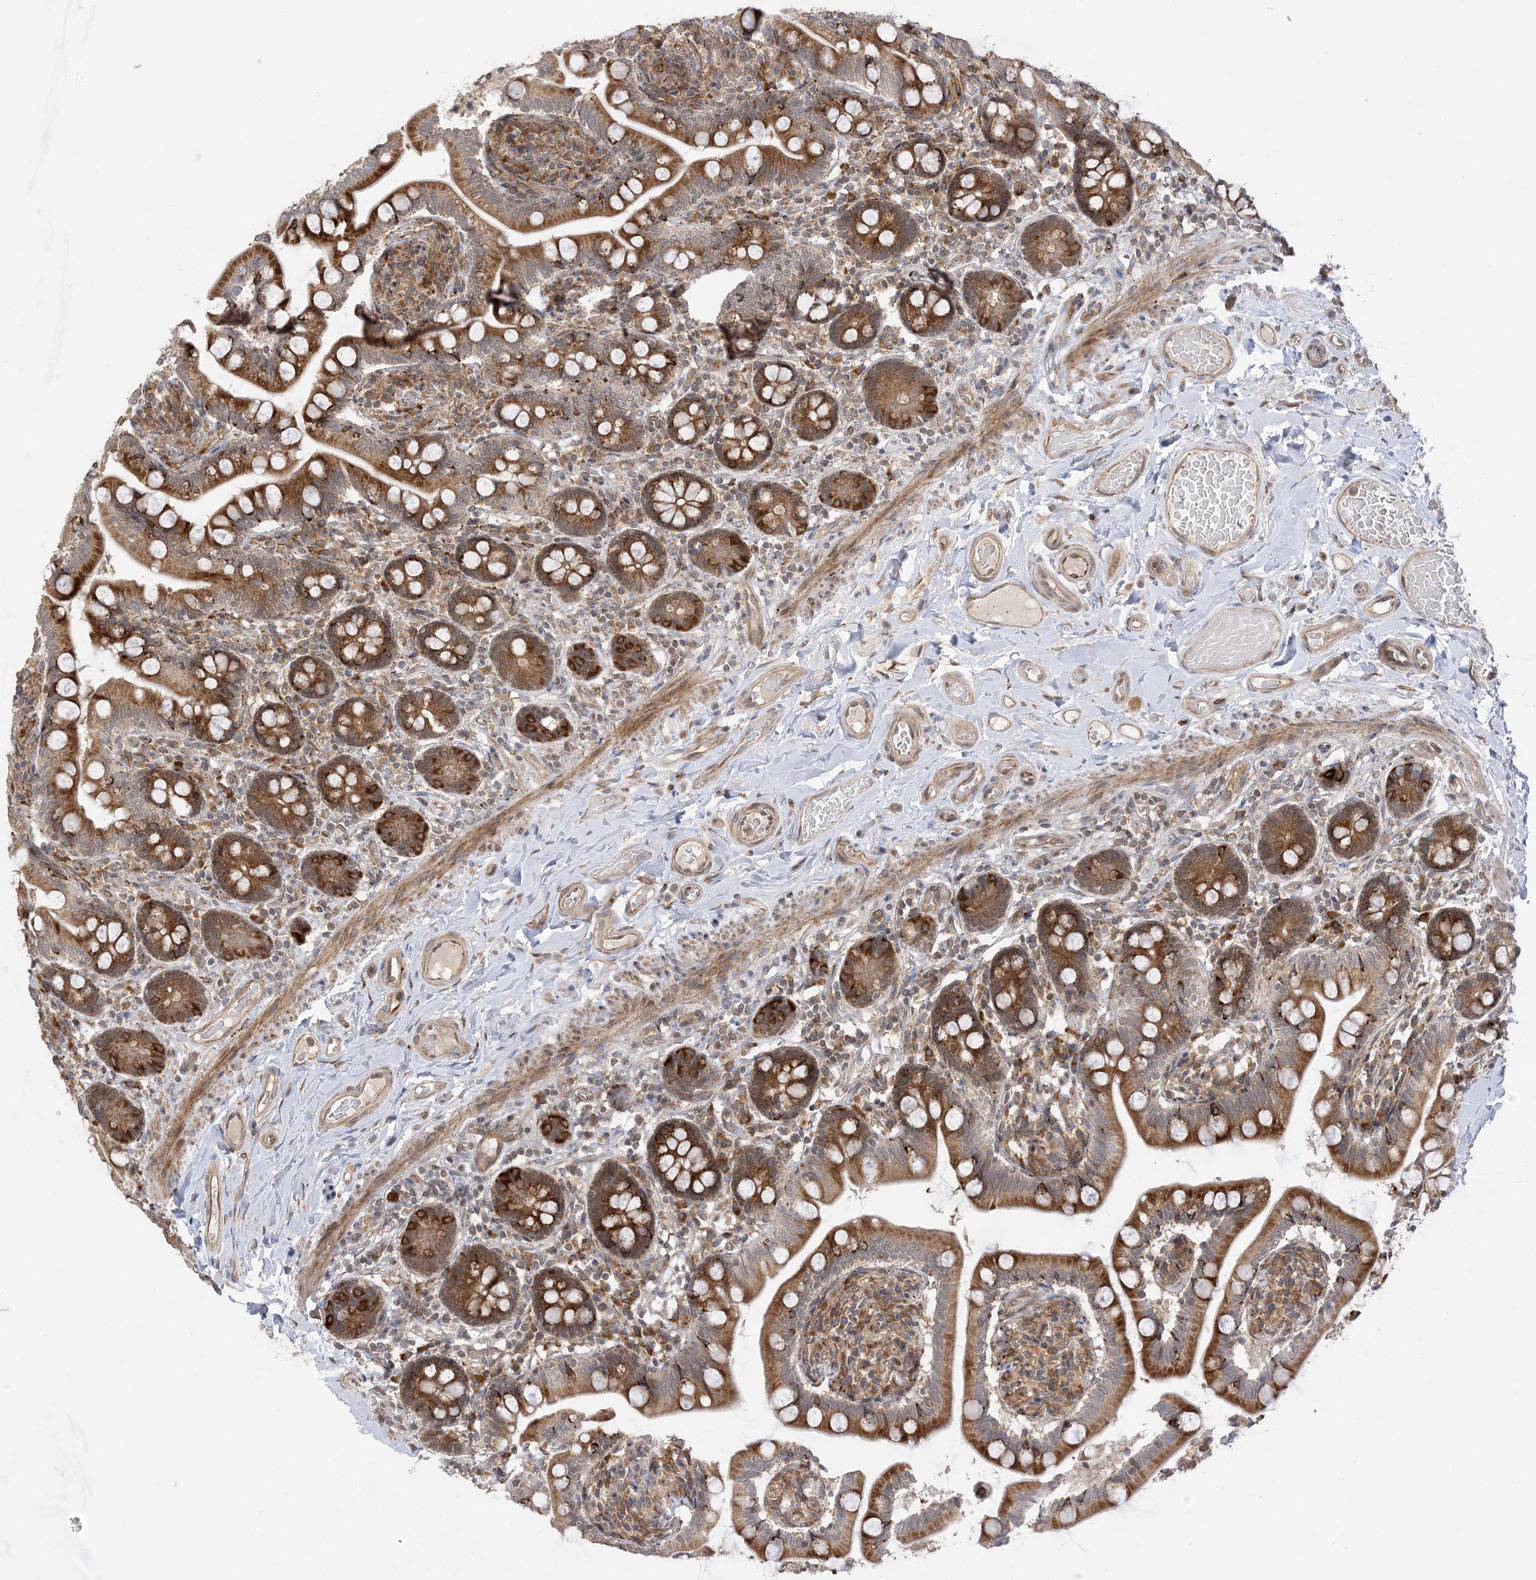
{"staining": {"intensity": "strong", "quantity": ">75%", "location": "cytoplasmic/membranous"}, "tissue": "small intestine", "cell_type": "Glandular cells", "image_type": "normal", "snomed": [{"axis": "morphology", "description": "Normal tissue, NOS"}, {"axis": "topography", "description": "Small intestine"}], "caption": "DAB immunohistochemical staining of benign human small intestine shows strong cytoplasmic/membranous protein staining in approximately >75% of glandular cells. (DAB IHC with brightfield microscopy, high magnification).", "gene": "METTL21A", "patient": {"sex": "female", "age": 64}}